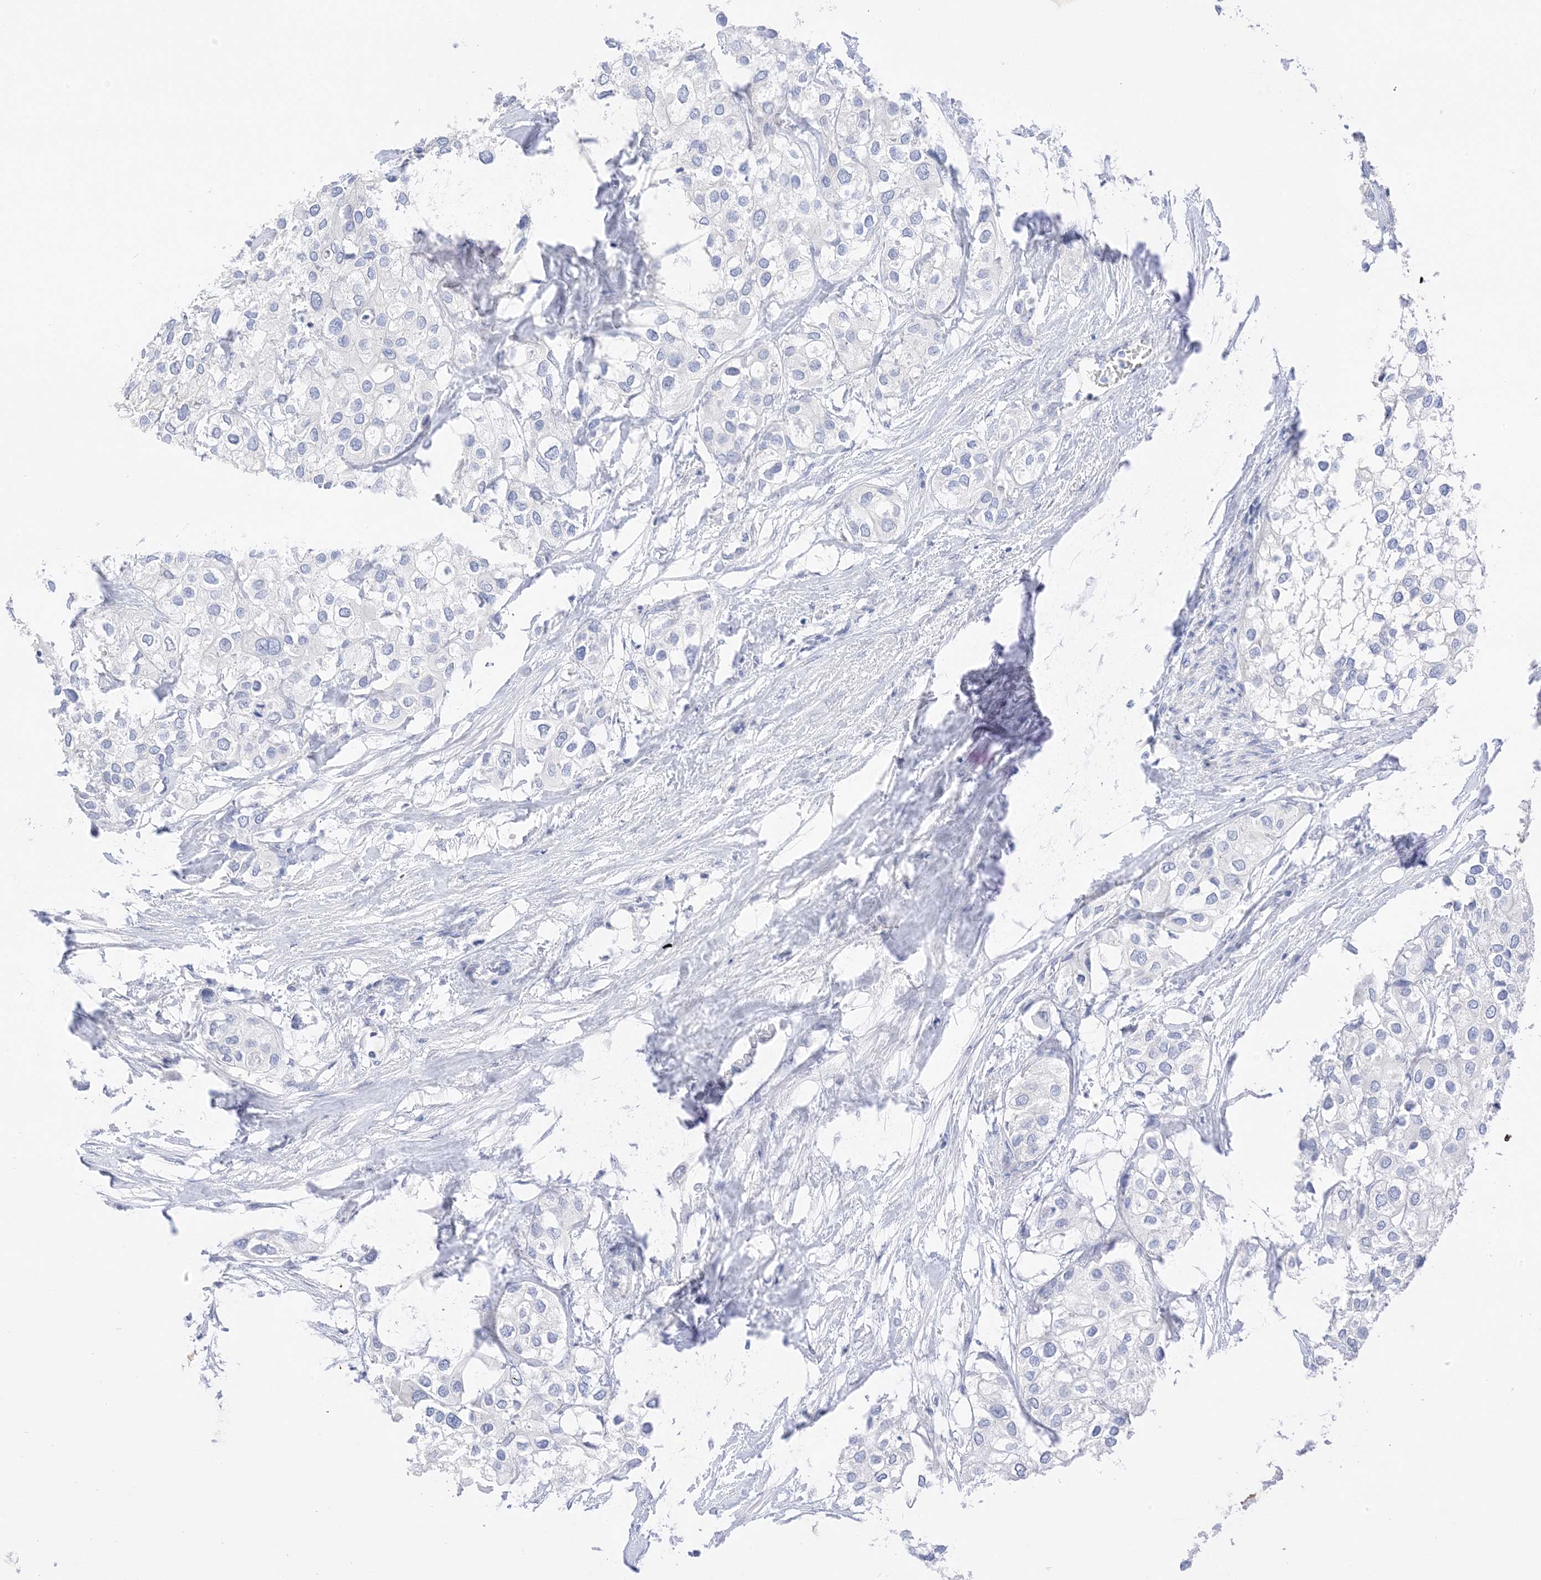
{"staining": {"intensity": "negative", "quantity": "none", "location": "none"}, "tissue": "urothelial cancer", "cell_type": "Tumor cells", "image_type": "cancer", "snomed": [{"axis": "morphology", "description": "Urothelial carcinoma, High grade"}, {"axis": "topography", "description": "Urinary bladder"}], "caption": "Protein analysis of urothelial cancer displays no significant positivity in tumor cells.", "gene": "MUC17", "patient": {"sex": "male", "age": 64}}